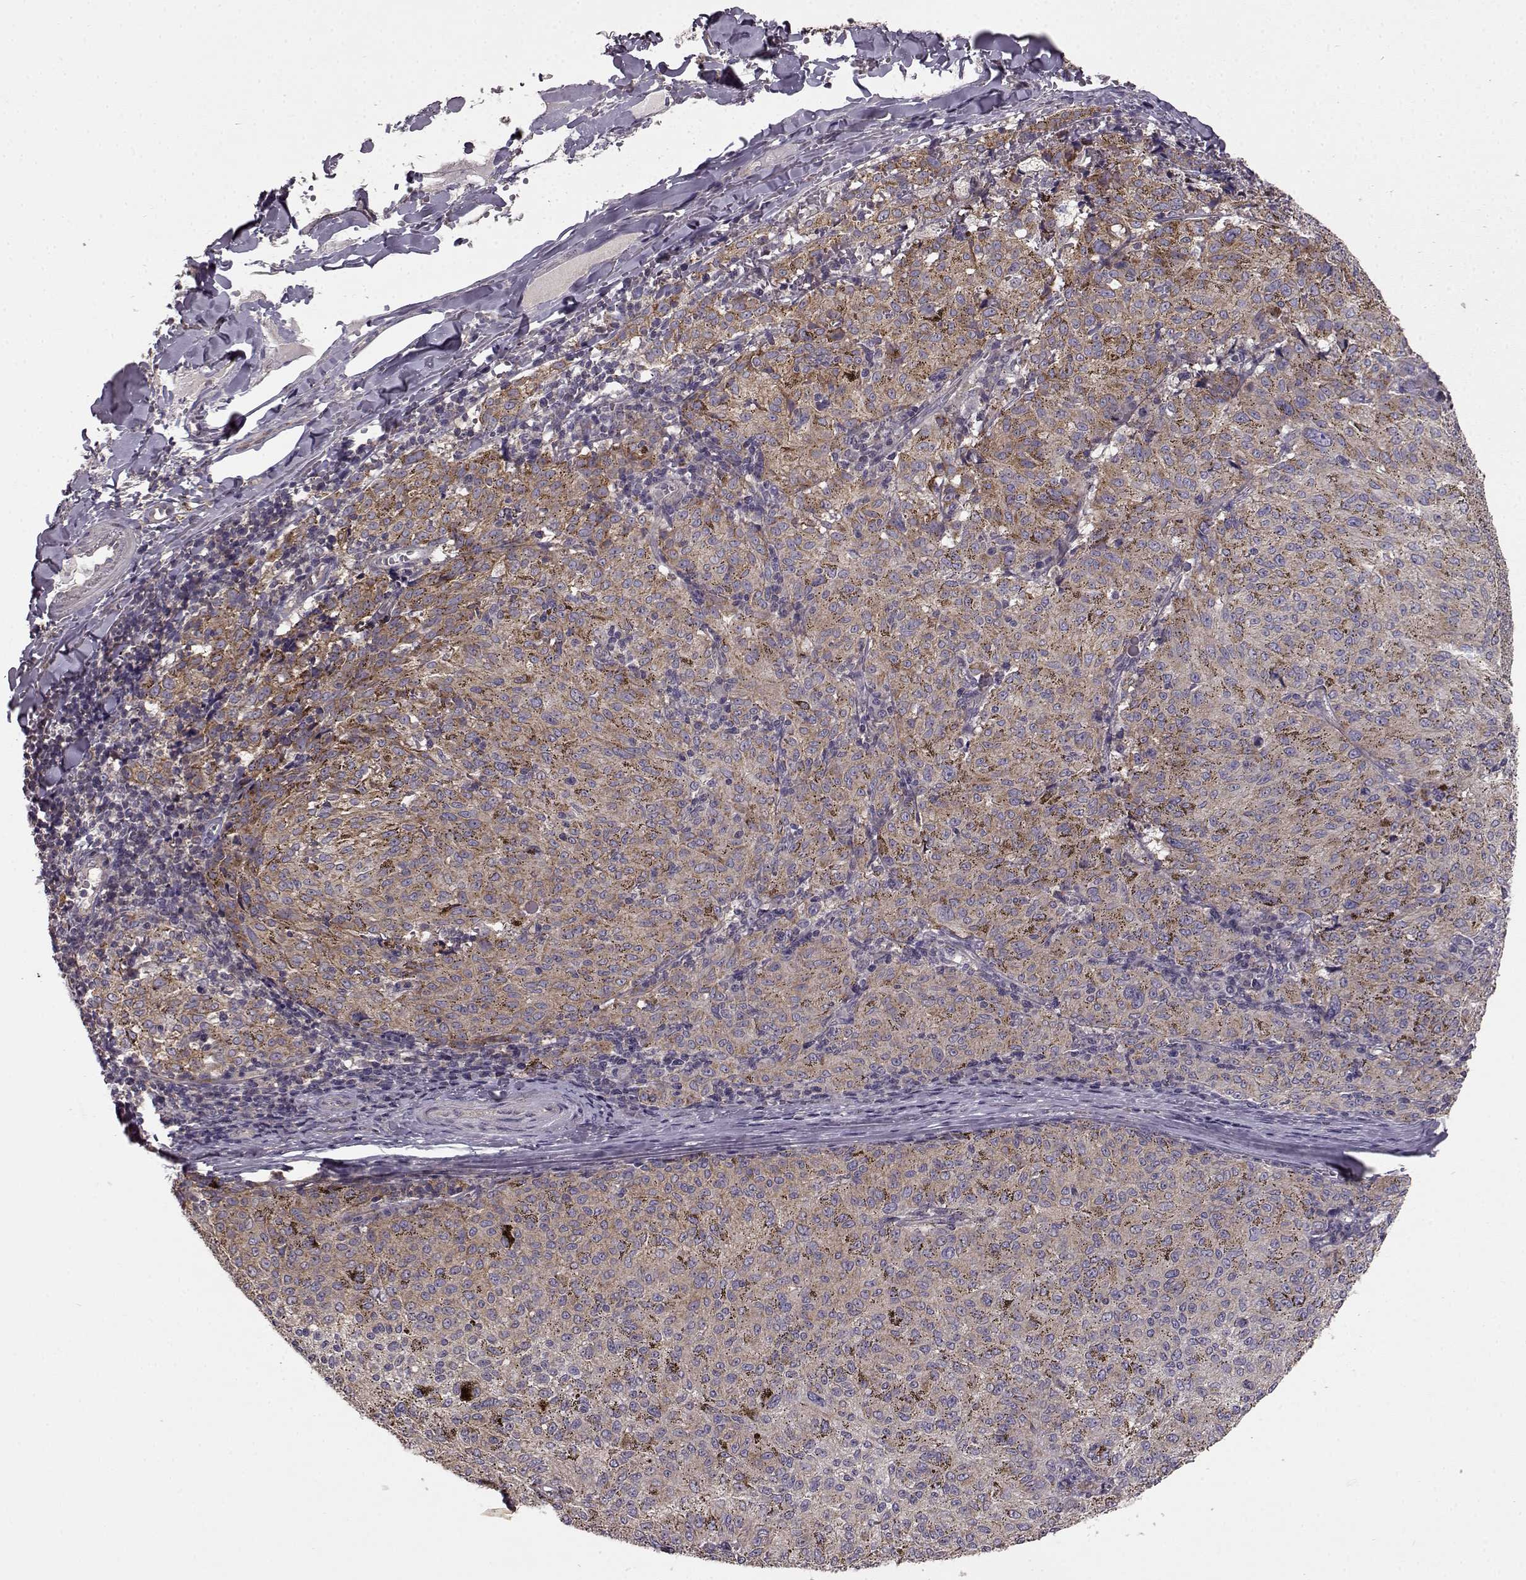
{"staining": {"intensity": "weak", "quantity": ">75%", "location": "cytoplasmic/membranous"}, "tissue": "melanoma", "cell_type": "Tumor cells", "image_type": "cancer", "snomed": [{"axis": "morphology", "description": "Malignant melanoma, NOS"}, {"axis": "topography", "description": "Skin"}], "caption": "Melanoma was stained to show a protein in brown. There is low levels of weak cytoplasmic/membranous positivity in about >75% of tumor cells.", "gene": "ERBB3", "patient": {"sex": "female", "age": 72}}